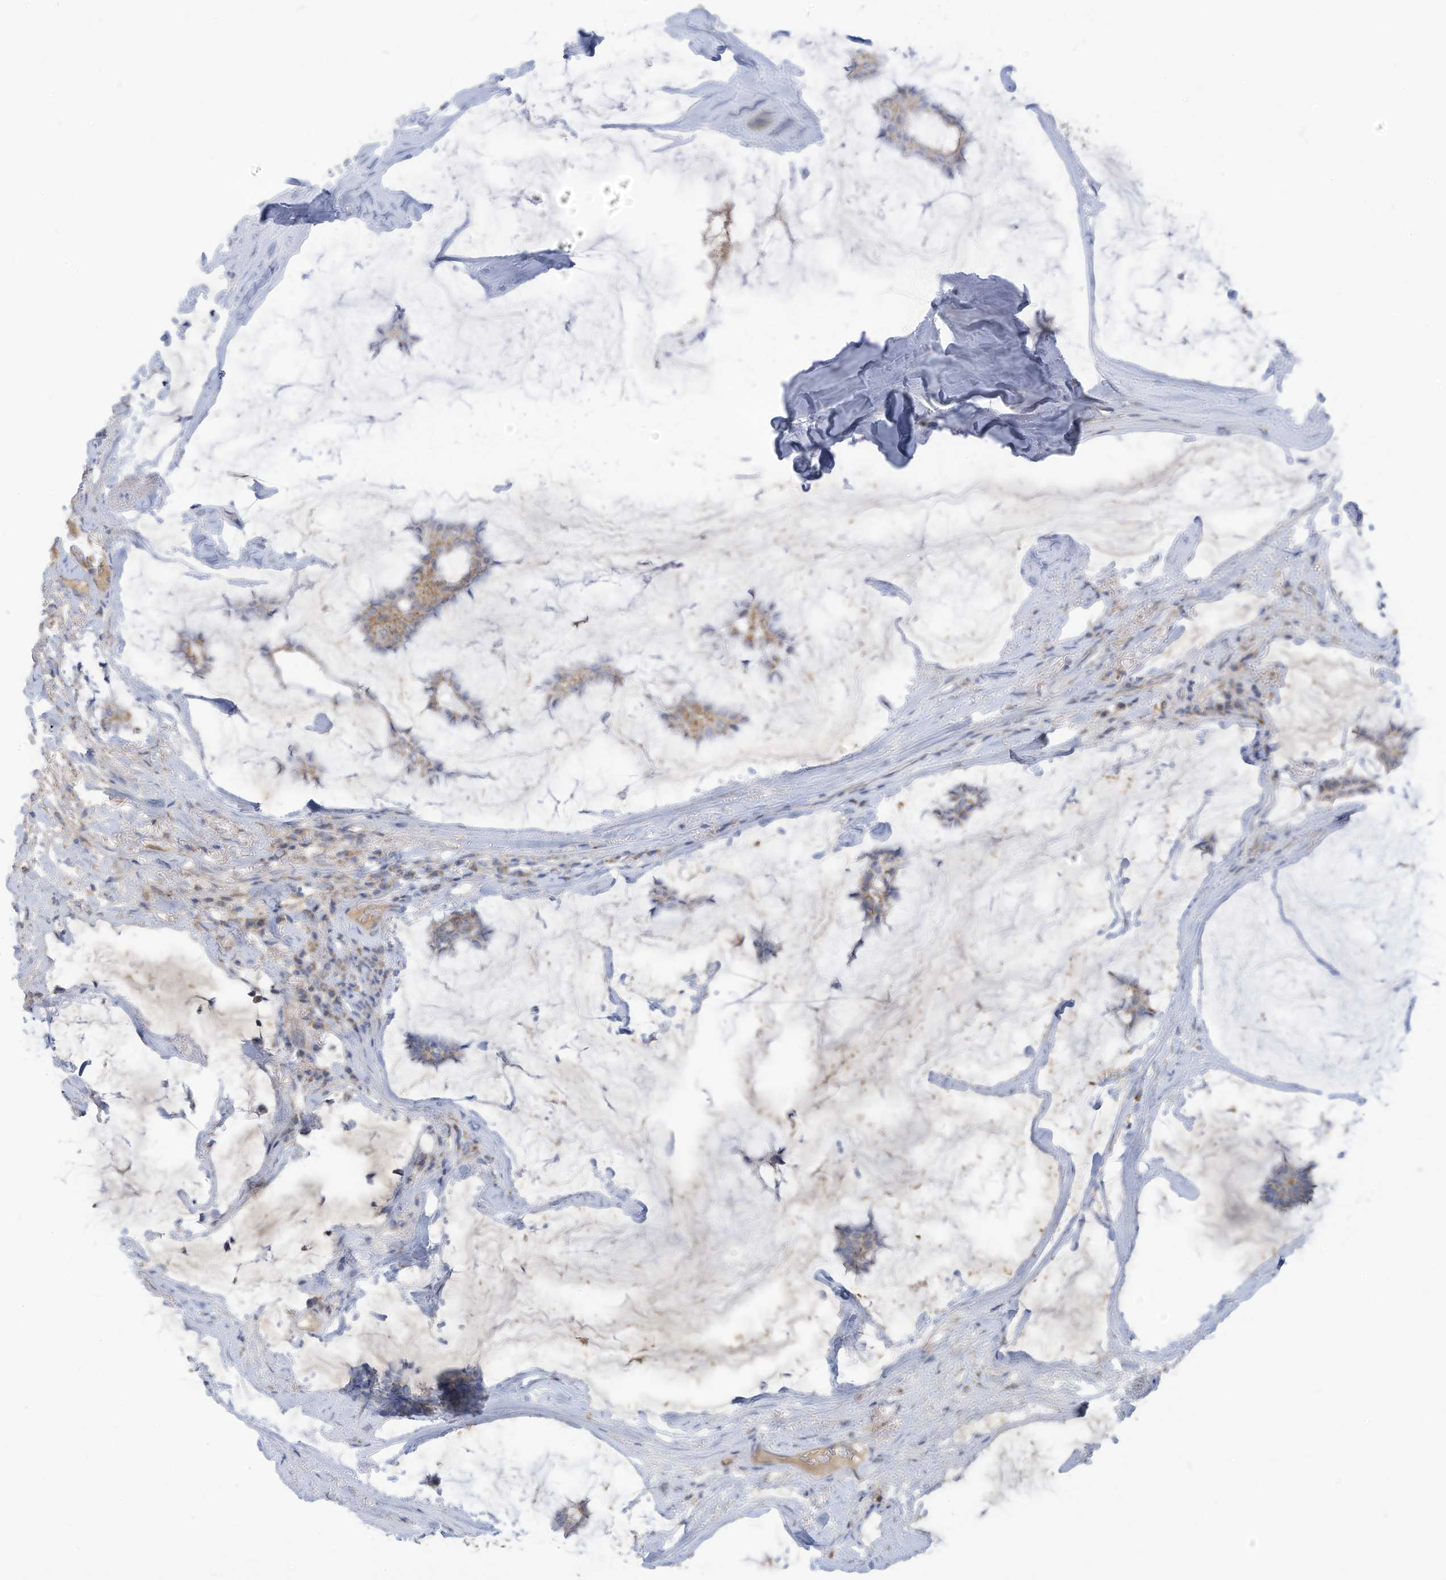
{"staining": {"intensity": "moderate", "quantity": "25%-75%", "location": "cytoplasmic/membranous"}, "tissue": "breast cancer", "cell_type": "Tumor cells", "image_type": "cancer", "snomed": [{"axis": "morphology", "description": "Duct carcinoma"}, {"axis": "topography", "description": "Breast"}], "caption": "Moderate cytoplasmic/membranous expression is present in approximately 25%-75% of tumor cells in infiltrating ductal carcinoma (breast). (Stains: DAB in brown, nuclei in blue, Microscopy: brightfield microscopy at high magnification).", "gene": "NLN", "patient": {"sex": "female", "age": 93}}